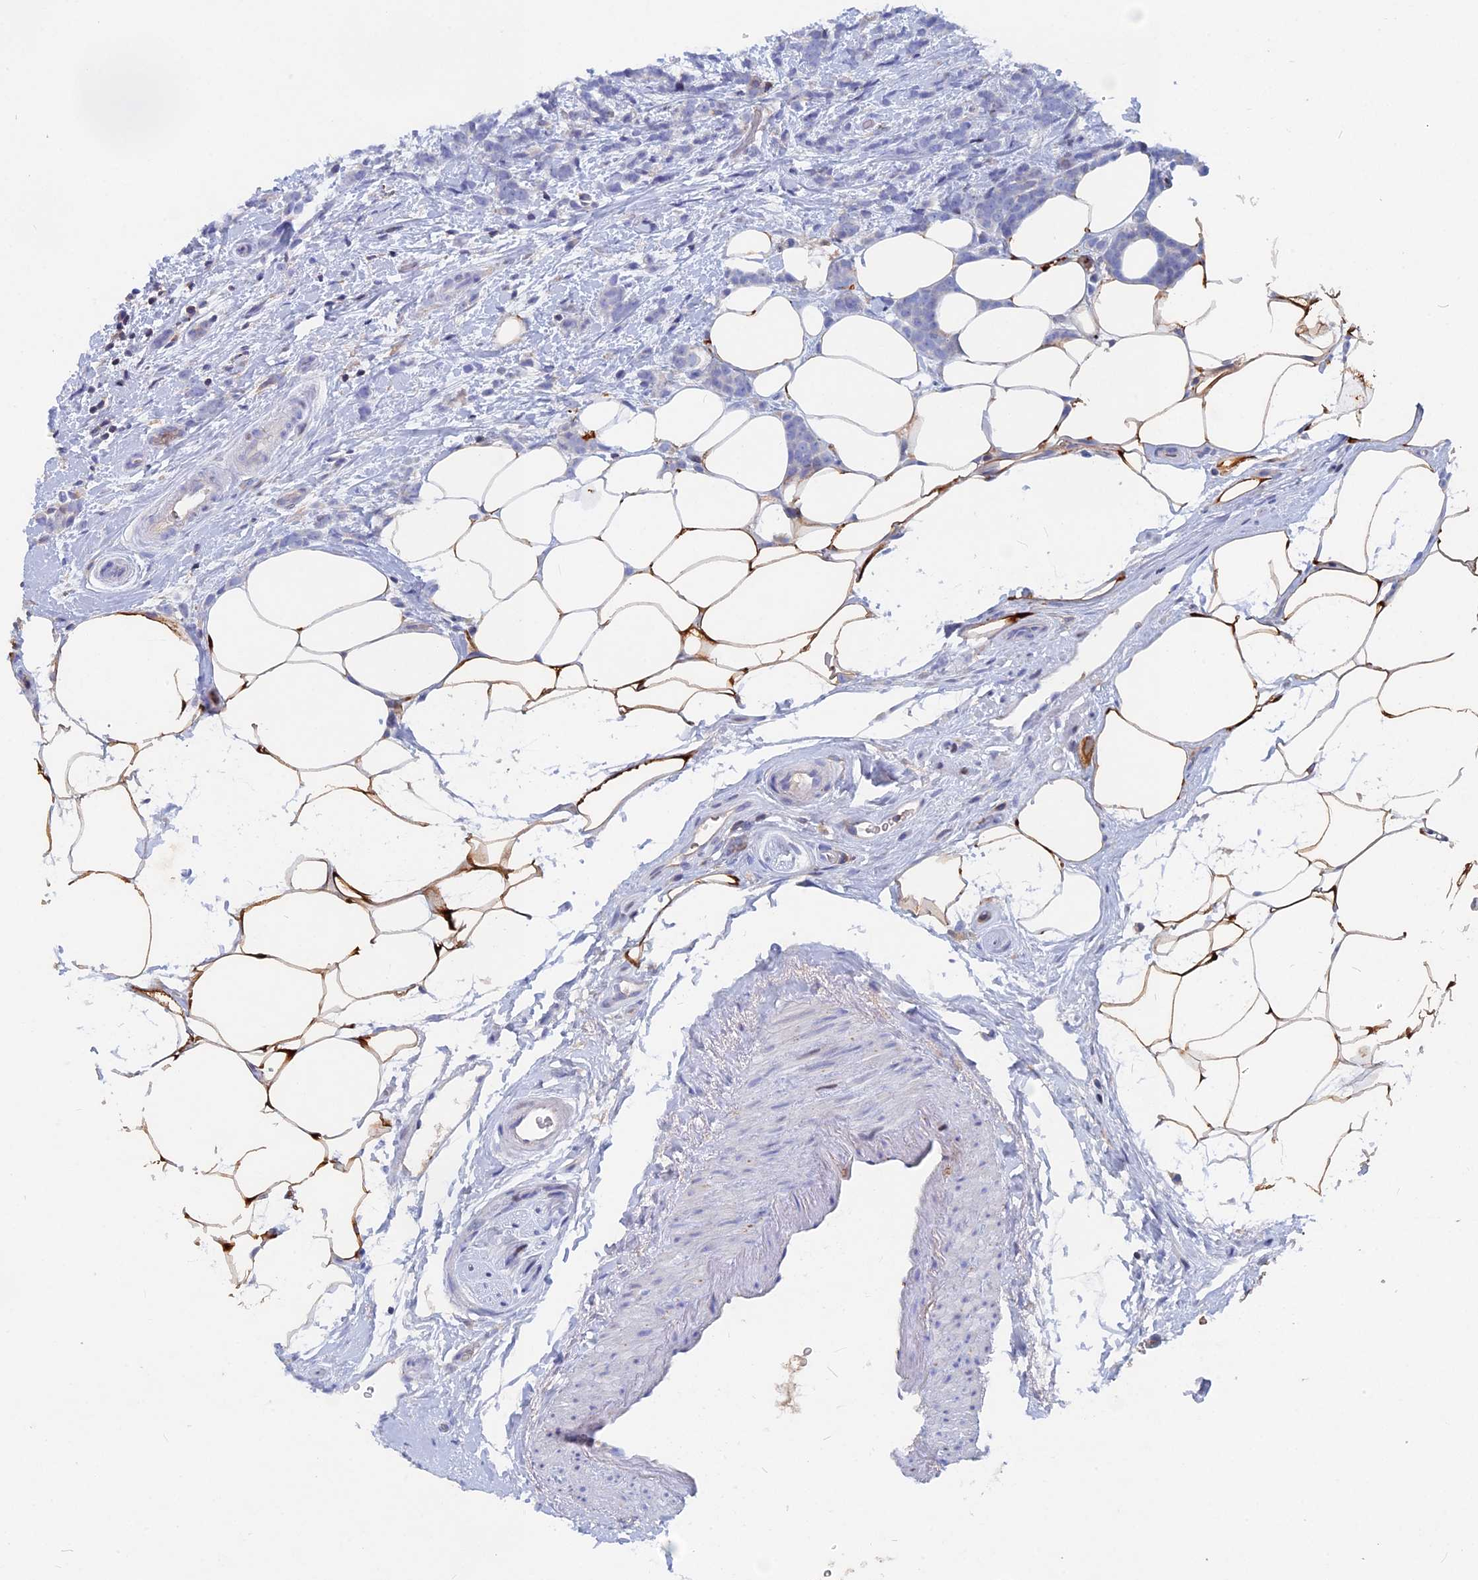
{"staining": {"intensity": "negative", "quantity": "none", "location": "none"}, "tissue": "breast cancer", "cell_type": "Tumor cells", "image_type": "cancer", "snomed": [{"axis": "morphology", "description": "Lobular carcinoma"}, {"axis": "topography", "description": "Breast"}], "caption": "This is a photomicrograph of IHC staining of breast cancer (lobular carcinoma), which shows no staining in tumor cells.", "gene": "ACP7", "patient": {"sex": "female", "age": 58}}